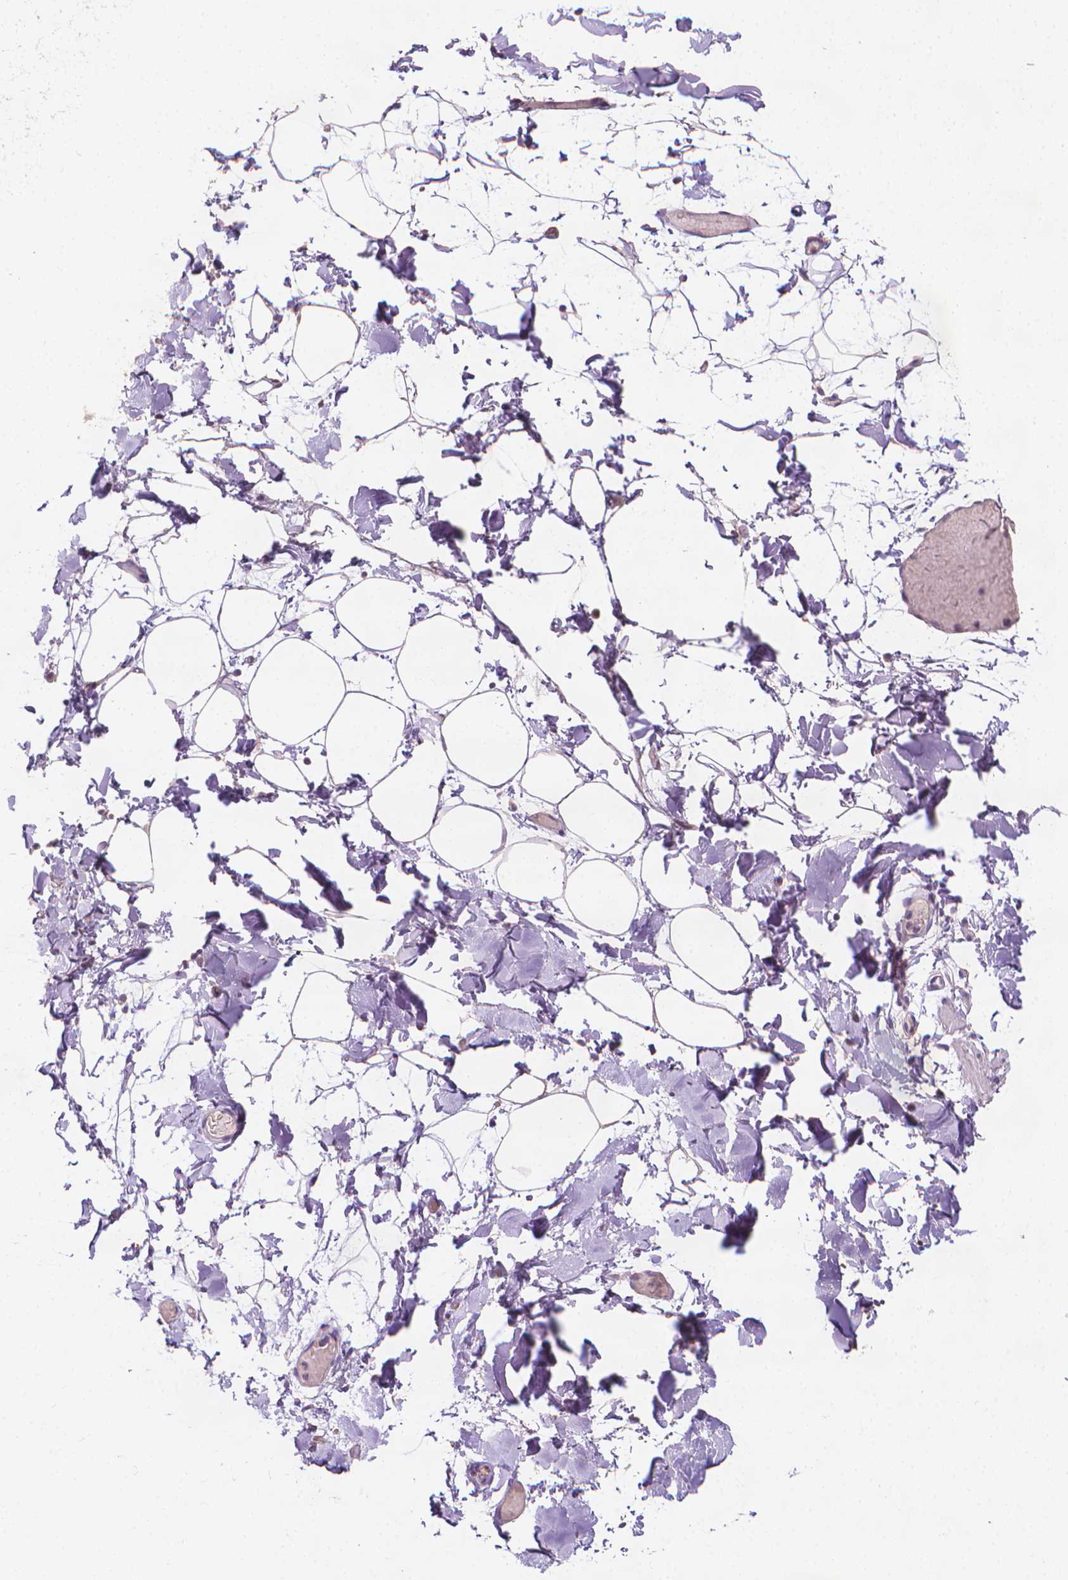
{"staining": {"intensity": "moderate", "quantity": "<25%", "location": "cytoplasmic/membranous"}, "tissue": "adipose tissue", "cell_type": "Adipocytes", "image_type": "normal", "snomed": [{"axis": "morphology", "description": "Normal tissue, NOS"}, {"axis": "topography", "description": "Gallbladder"}, {"axis": "topography", "description": "Peripheral nerve tissue"}], "caption": "This histopathology image exhibits immunohistochemistry (IHC) staining of normal human adipose tissue, with low moderate cytoplasmic/membranous expression in approximately <25% of adipocytes.", "gene": "FASN", "patient": {"sex": "female", "age": 45}}